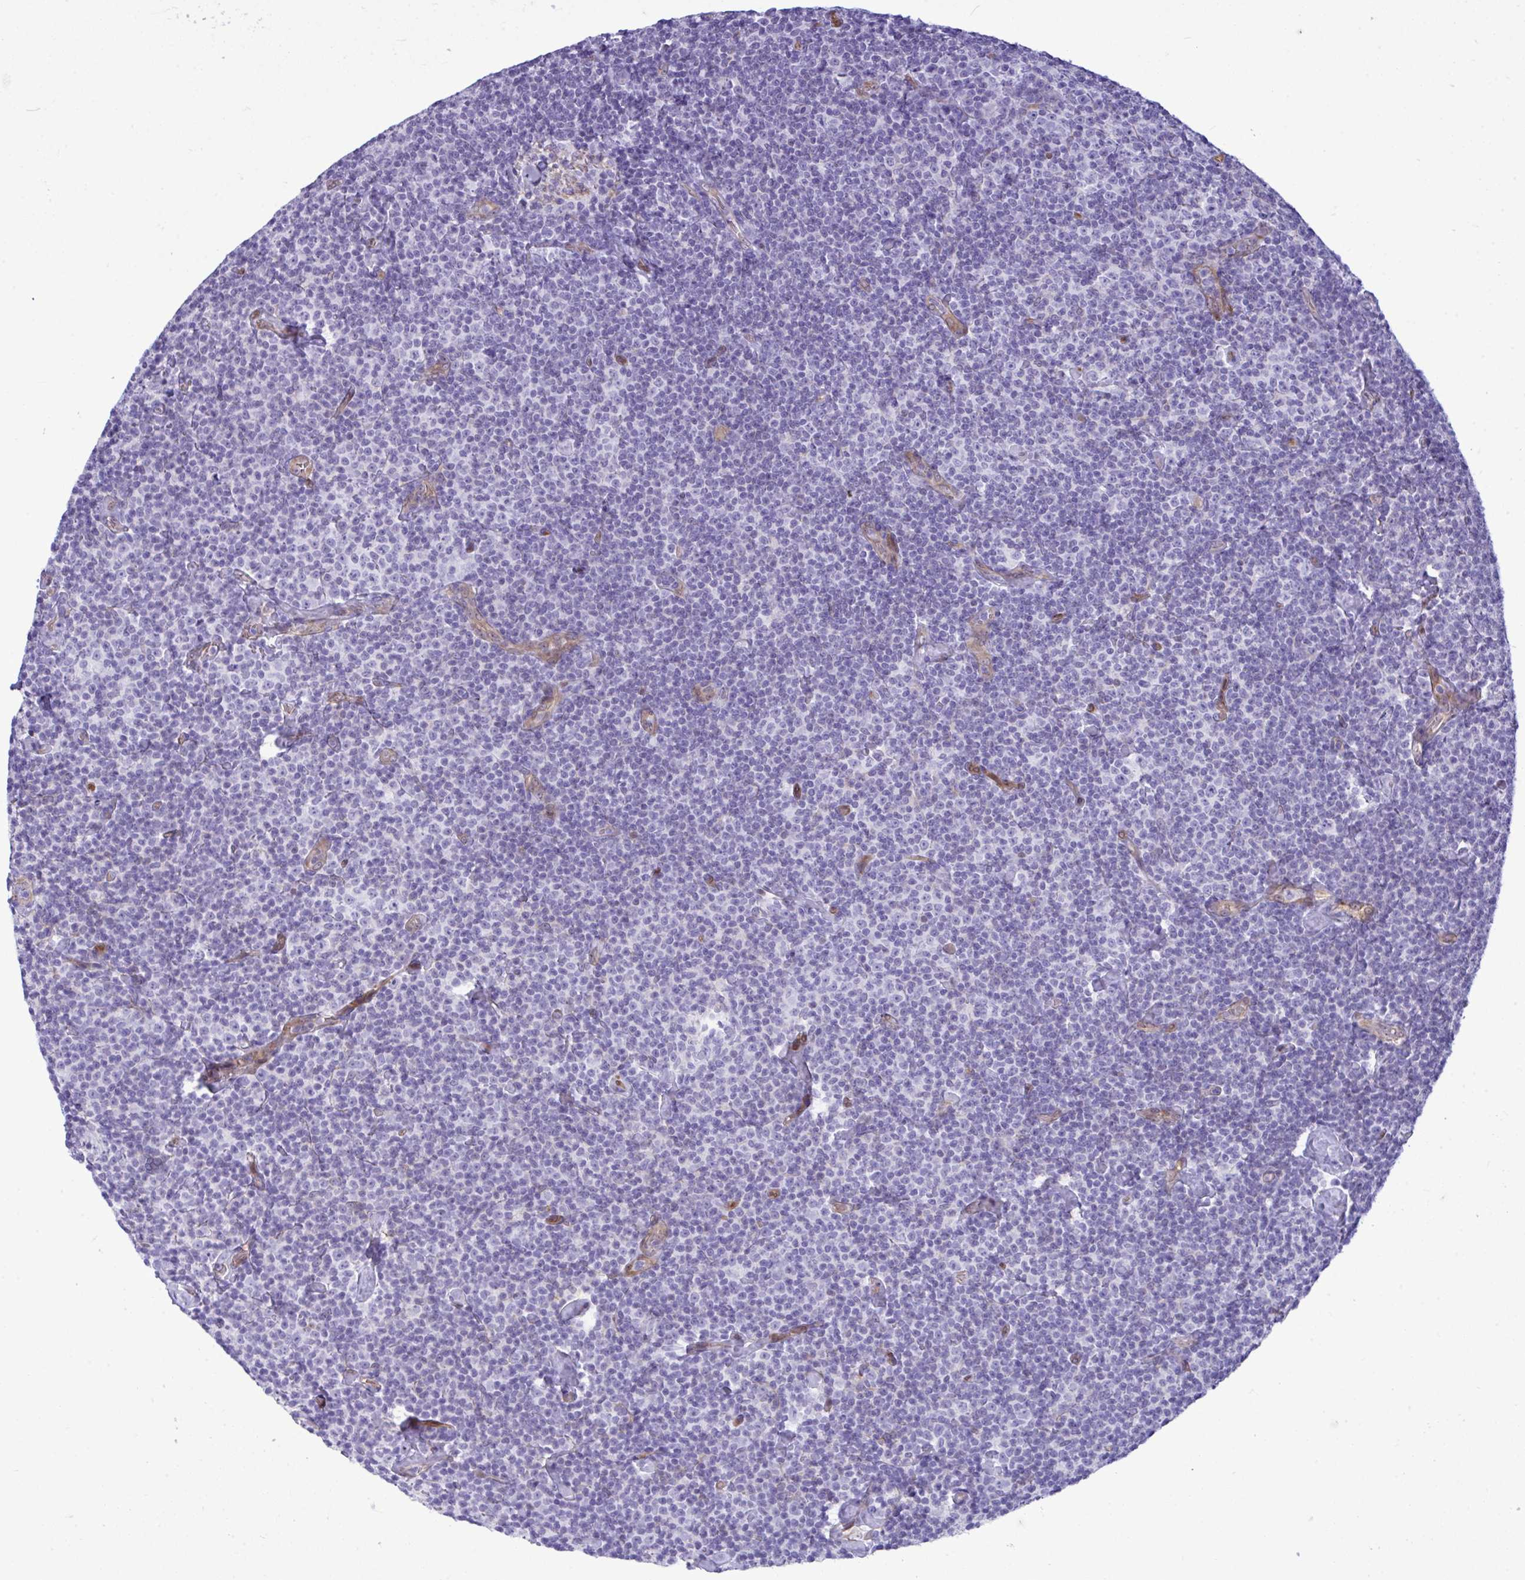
{"staining": {"intensity": "negative", "quantity": "none", "location": "none"}, "tissue": "lymphoma", "cell_type": "Tumor cells", "image_type": "cancer", "snomed": [{"axis": "morphology", "description": "Malignant lymphoma, non-Hodgkin's type, Low grade"}, {"axis": "topography", "description": "Lymph node"}], "caption": "Tumor cells are negative for brown protein staining in lymphoma.", "gene": "LIMS2", "patient": {"sex": "male", "age": 81}}